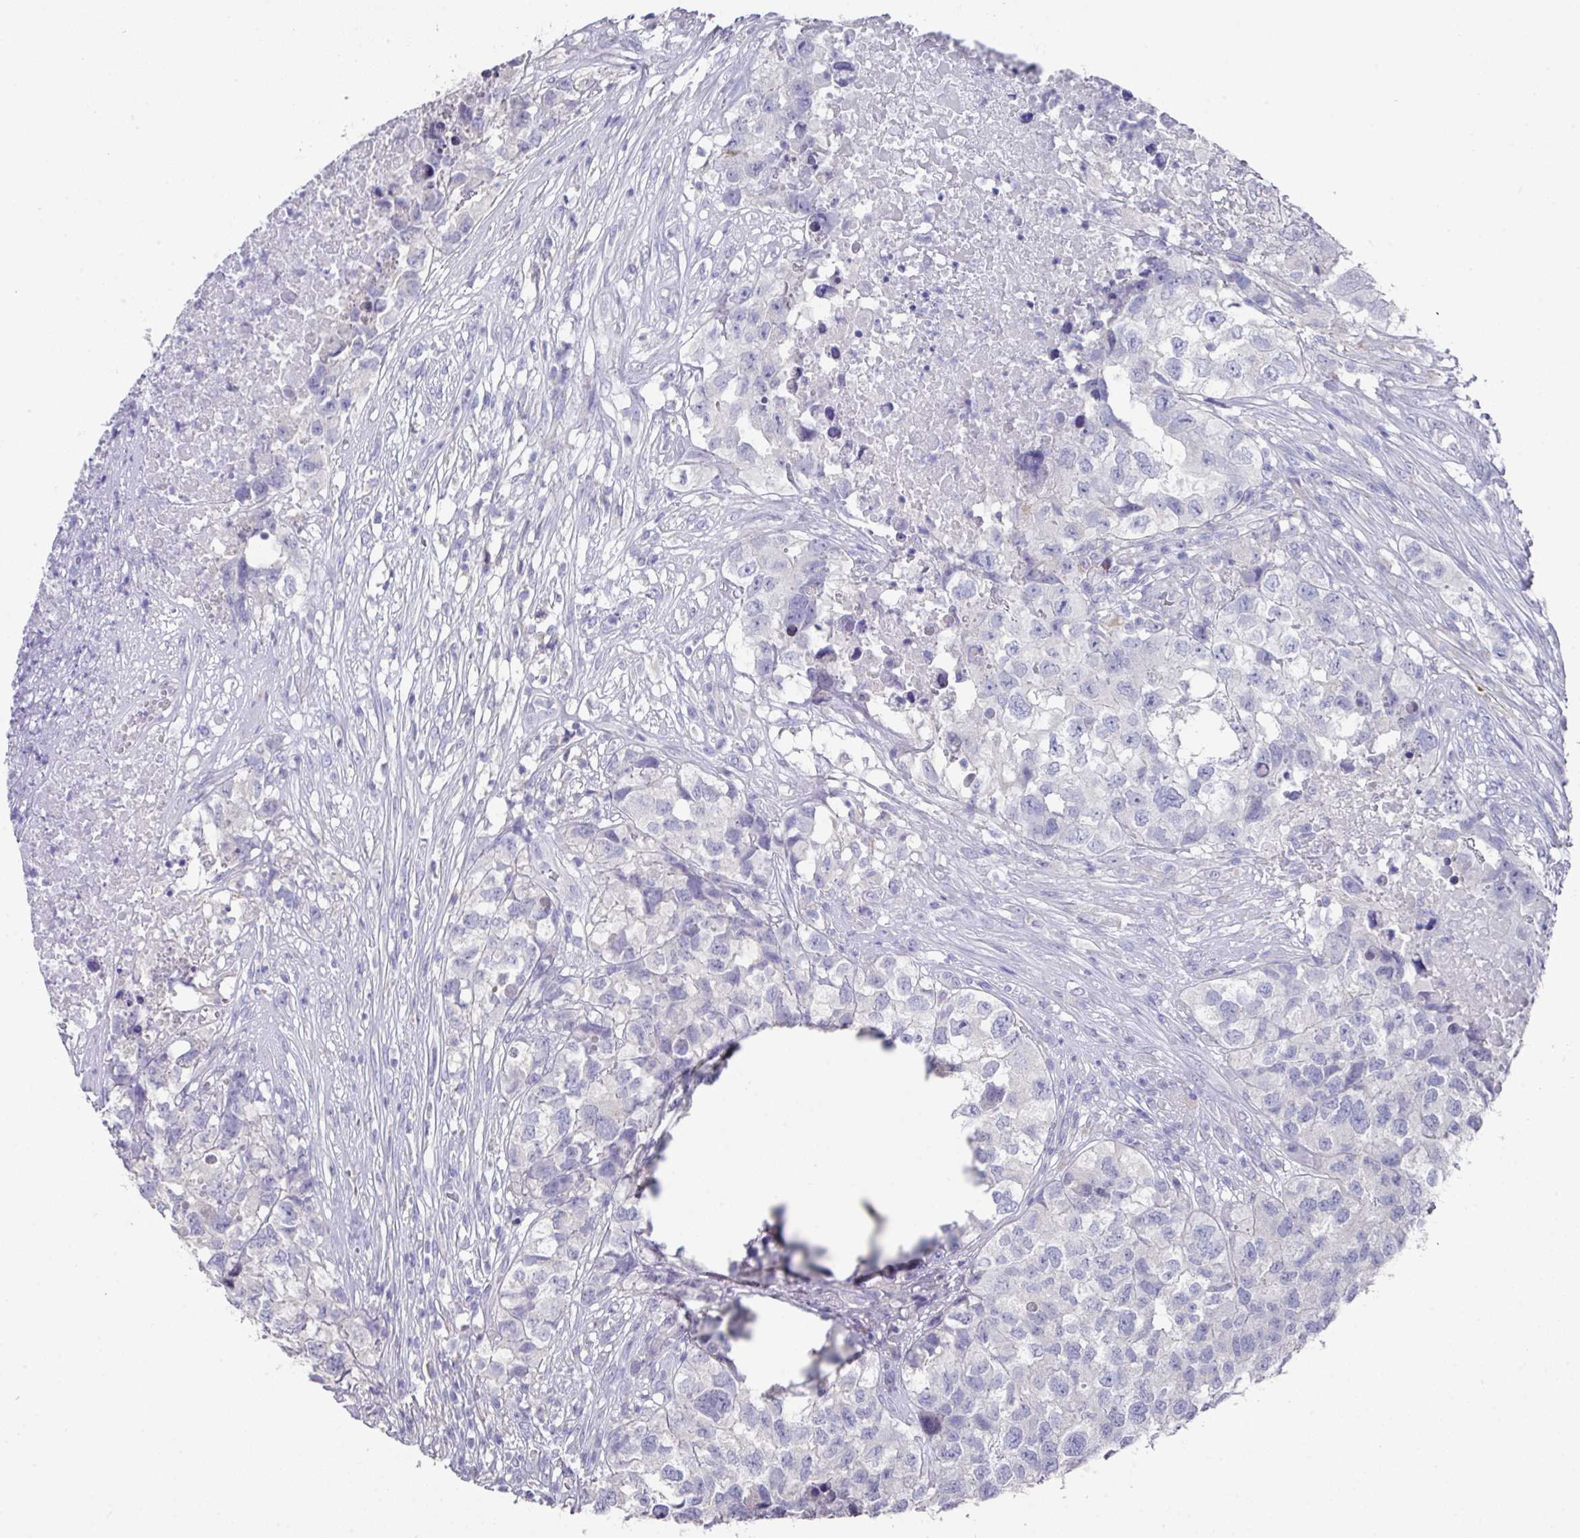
{"staining": {"intensity": "negative", "quantity": "none", "location": "none"}, "tissue": "testis cancer", "cell_type": "Tumor cells", "image_type": "cancer", "snomed": [{"axis": "morphology", "description": "Carcinoma, Embryonal, NOS"}, {"axis": "topography", "description": "Testis"}], "caption": "An image of human testis embryonal carcinoma is negative for staining in tumor cells.", "gene": "DAZL", "patient": {"sex": "male", "age": 83}}